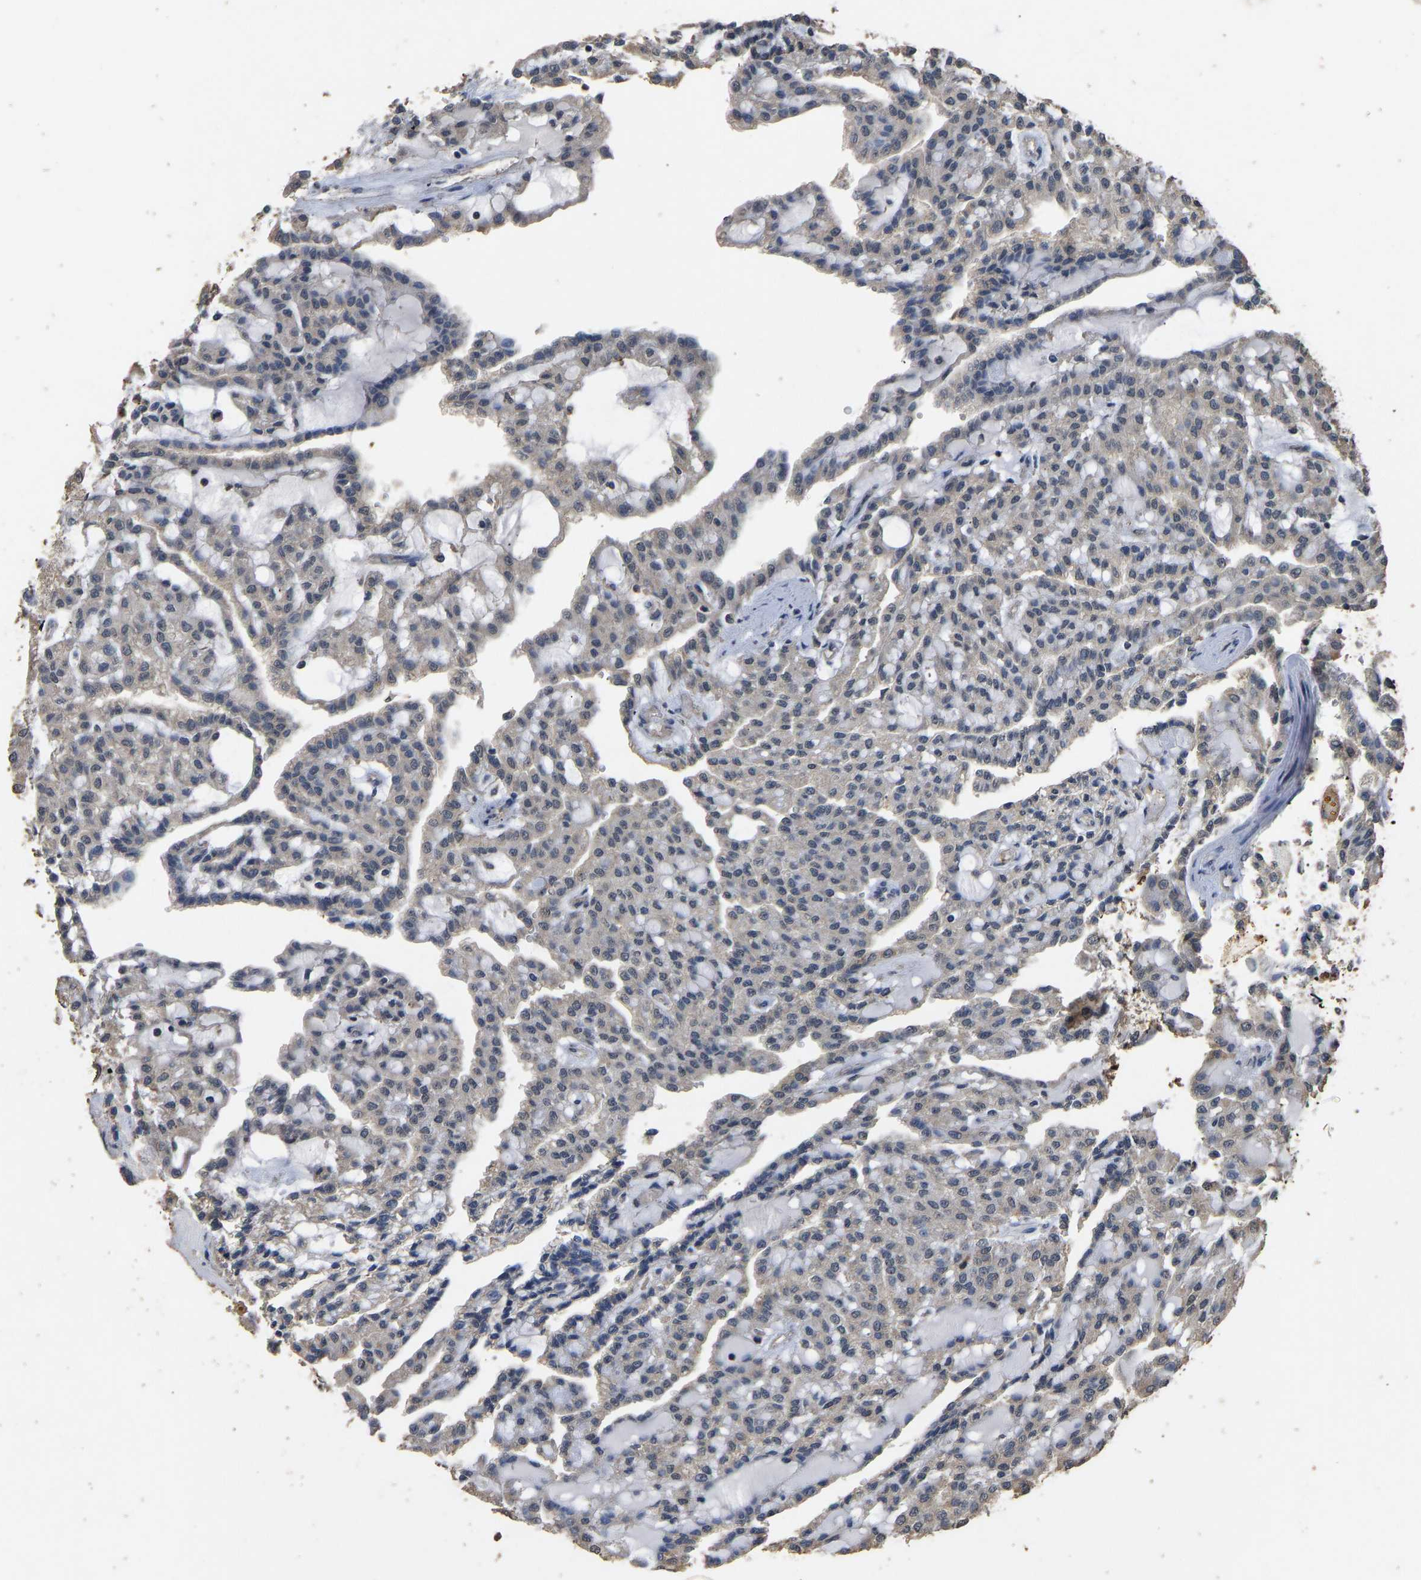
{"staining": {"intensity": "negative", "quantity": "none", "location": "none"}, "tissue": "renal cancer", "cell_type": "Tumor cells", "image_type": "cancer", "snomed": [{"axis": "morphology", "description": "Adenocarcinoma, NOS"}, {"axis": "topography", "description": "Kidney"}], "caption": "The immunohistochemistry (IHC) image has no significant positivity in tumor cells of renal cancer (adenocarcinoma) tissue. Nuclei are stained in blue.", "gene": "CIDEC", "patient": {"sex": "male", "age": 63}}